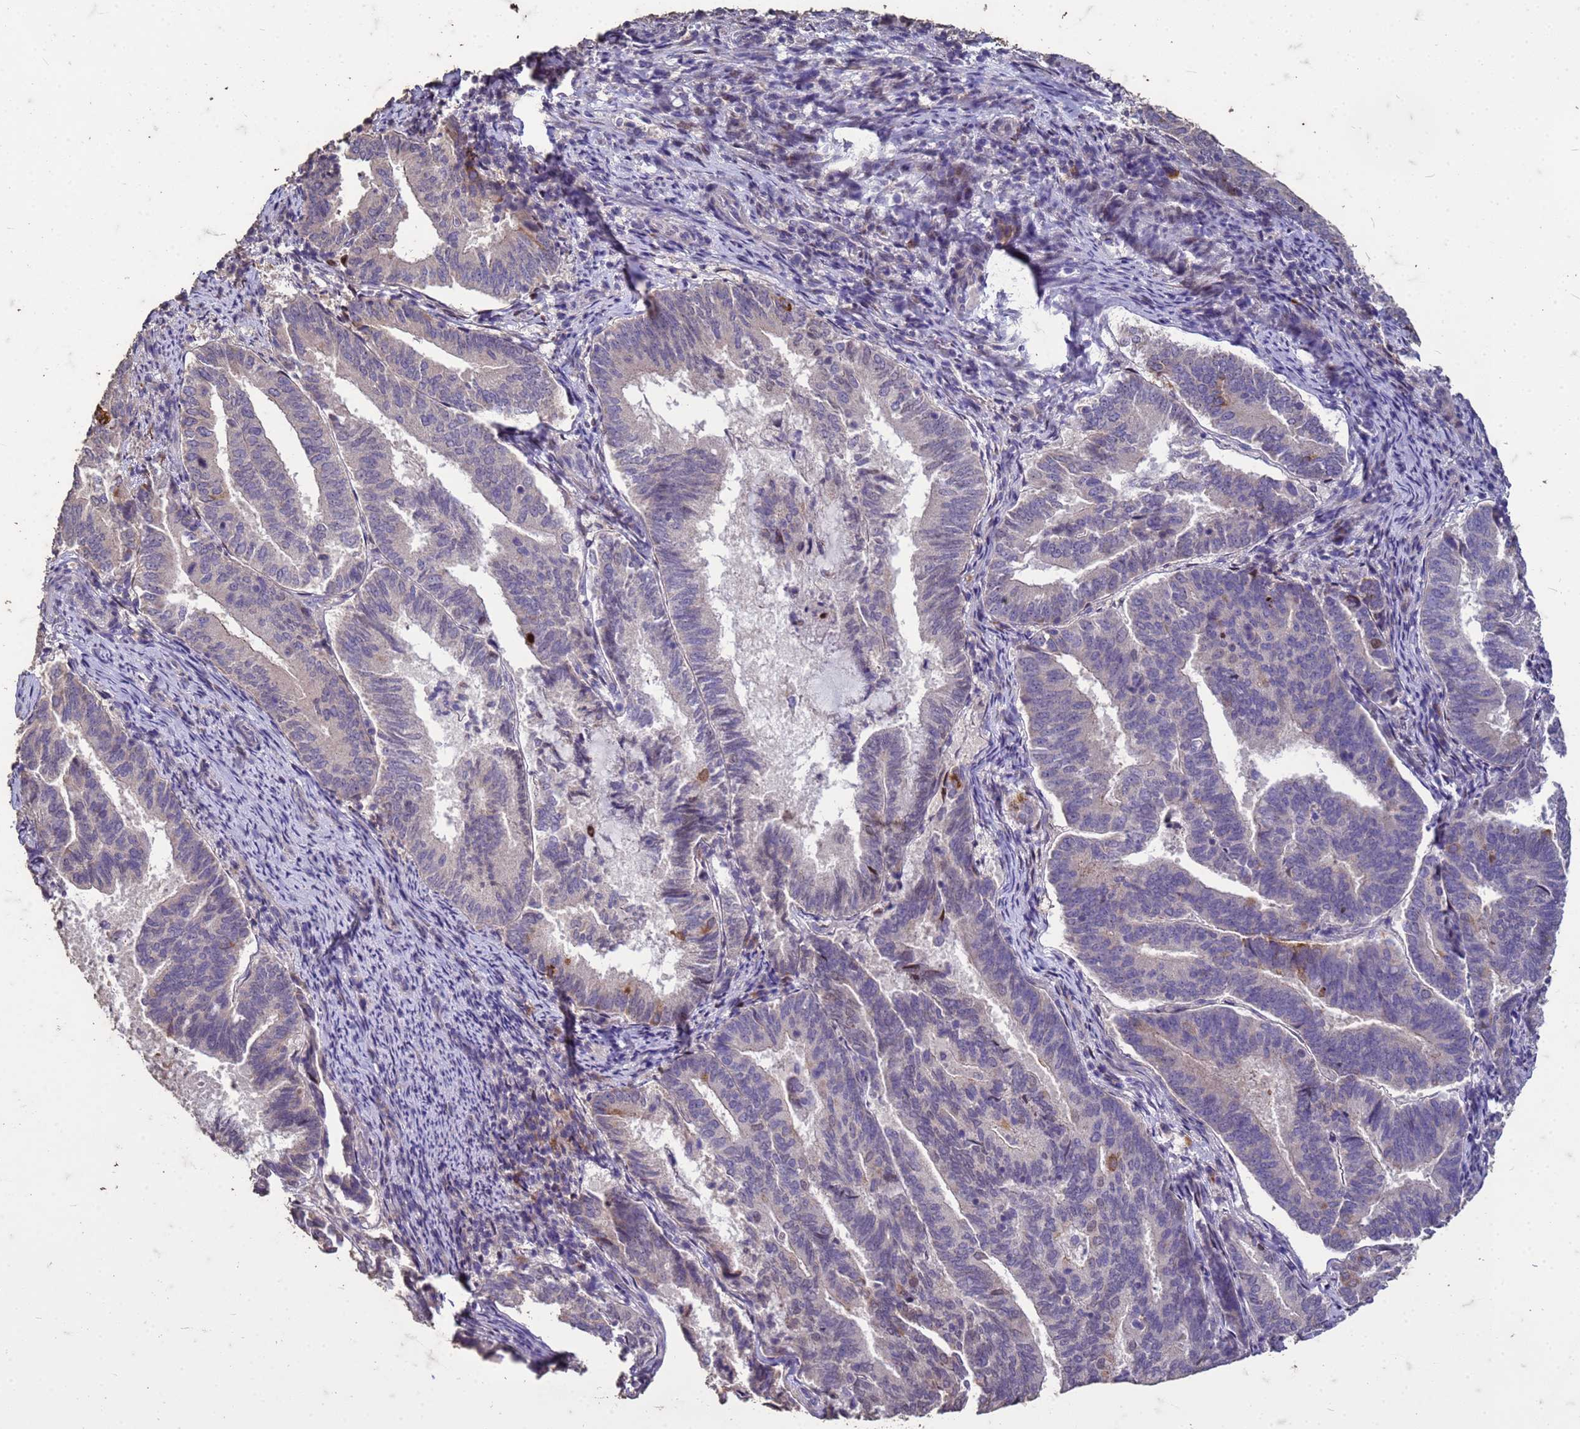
{"staining": {"intensity": "negative", "quantity": "none", "location": "none"}, "tissue": "endometrial cancer", "cell_type": "Tumor cells", "image_type": "cancer", "snomed": [{"axis": "morphology", "description": "Adenocarcinoma, NOS"}, {"axis": "topography", "description": "Endometrium"}], "caption": "Immunohistochemical staining of human endometrial cancer (adenocarcinoma) demonstrates no significant positivity in tumor cells.", "gene": "FAM184B", "patient": {"sex": "female", "age": 80}}